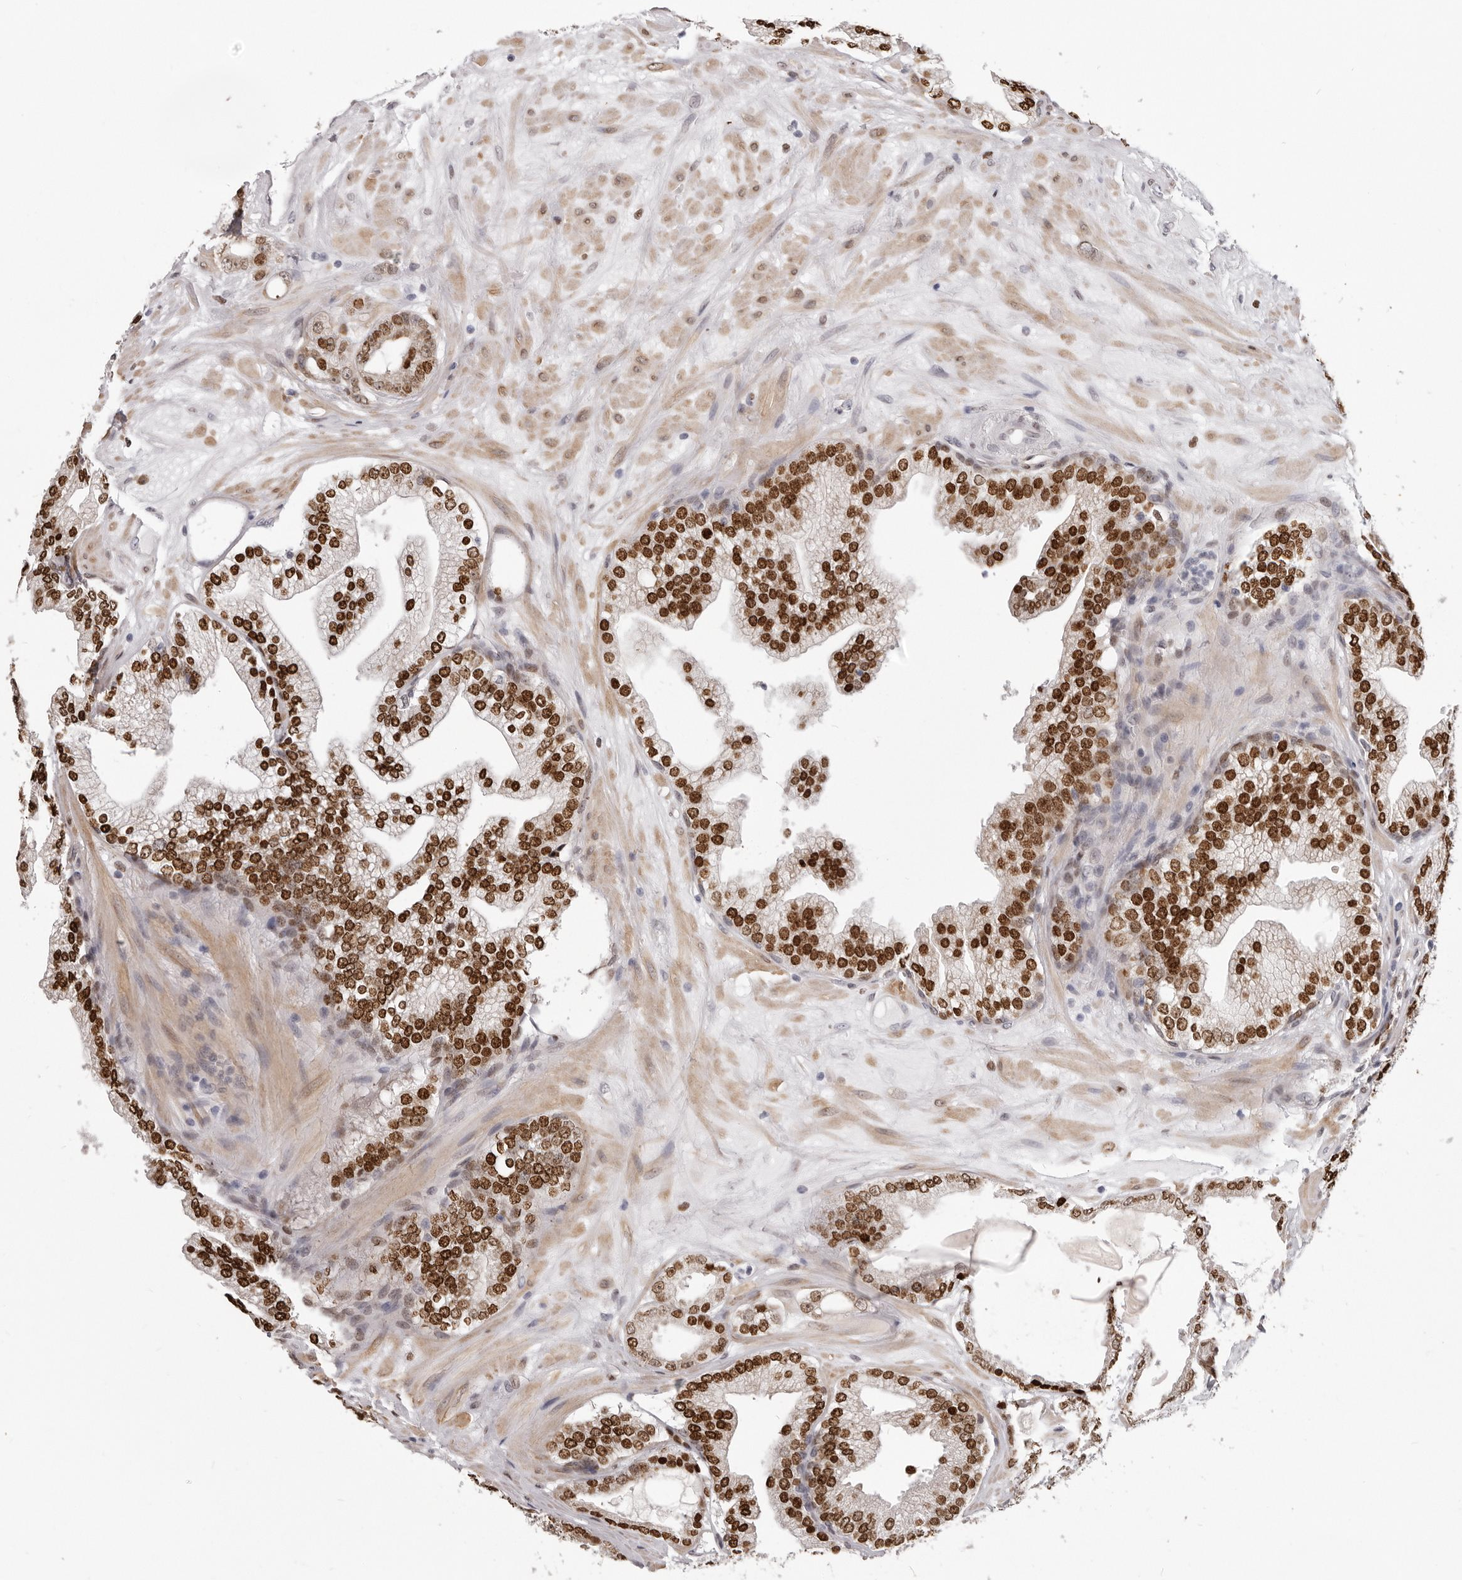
{"staining": {"intensity": "strong", "quantity": ">75%", "location": "nuclear"}, "tissue": "prostate cancer", "cell_type": "Tumor cells", "image_type": "cancer", "snomed": [{"axis": "morphology", "description": "Adenocarcinoma, High grade"}, {"axis": "topography", "description": "Prostate"}], "caption": "Strong nuclear staining for a protein is identified in about >75% of tumor cells of prostate high-grade adenocarcinoma using immunohistochemistry (IHC).", "gene": "SRP19", "patient": {"sex": "male", "age": 68}}